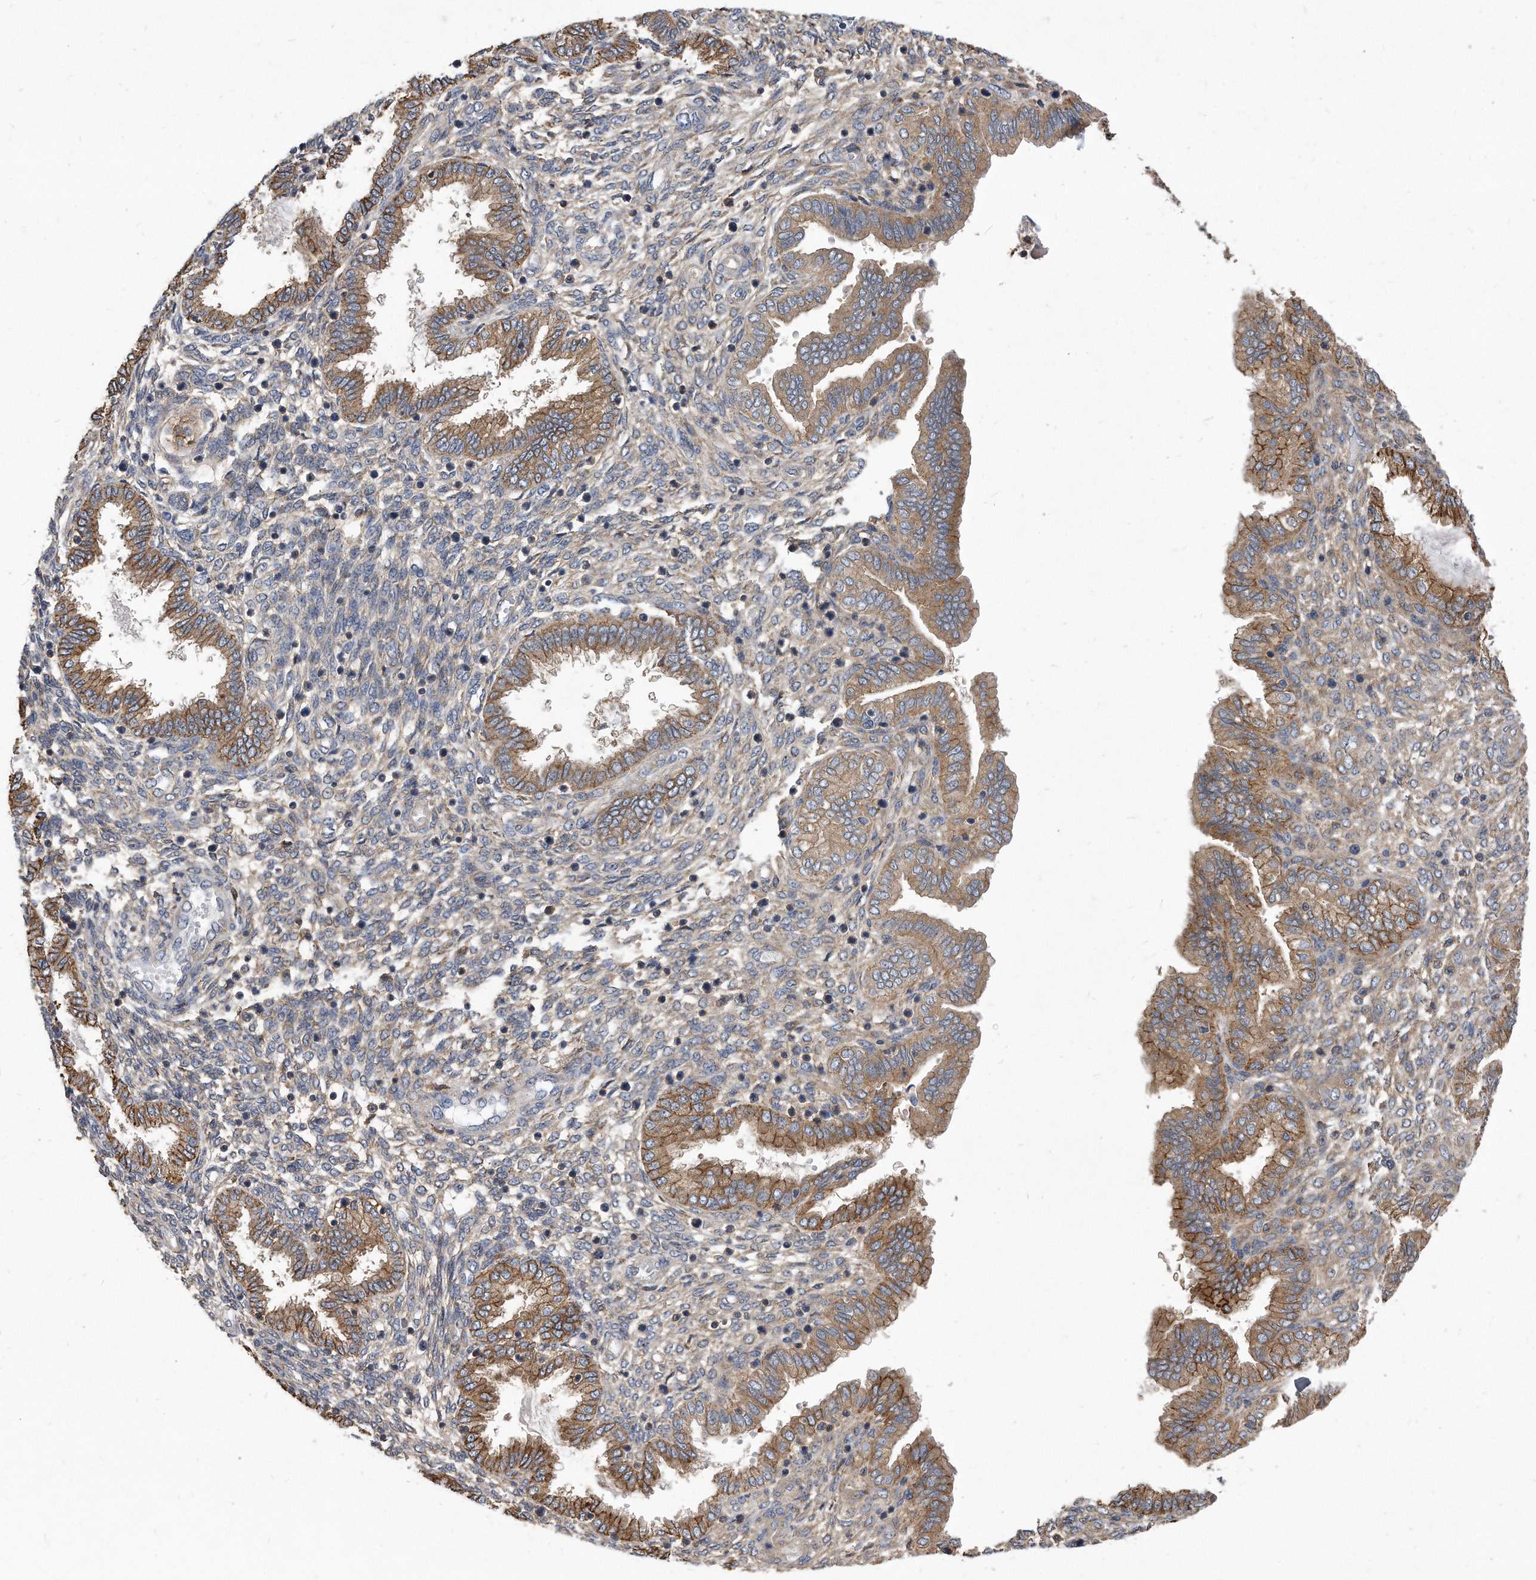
{"staining": {"intensity": "negative", "quantity": "none", "location": "none"}, "tissue": "endometrium", "cell_type": "Cells in endometrial stroma", "image_type": "normal", "snomed": [{"axis": "morphology", "description": "Normal tissue, NOS"}, {"axis": "topography", "description": "Endometrium"}], "caption": "The image shows no staining of cells in endometrial stroma in normal endometrium. Nuclei are stained in blue.", "gene": "ATG5", "patient": {"sex": "female", "age": 33}}